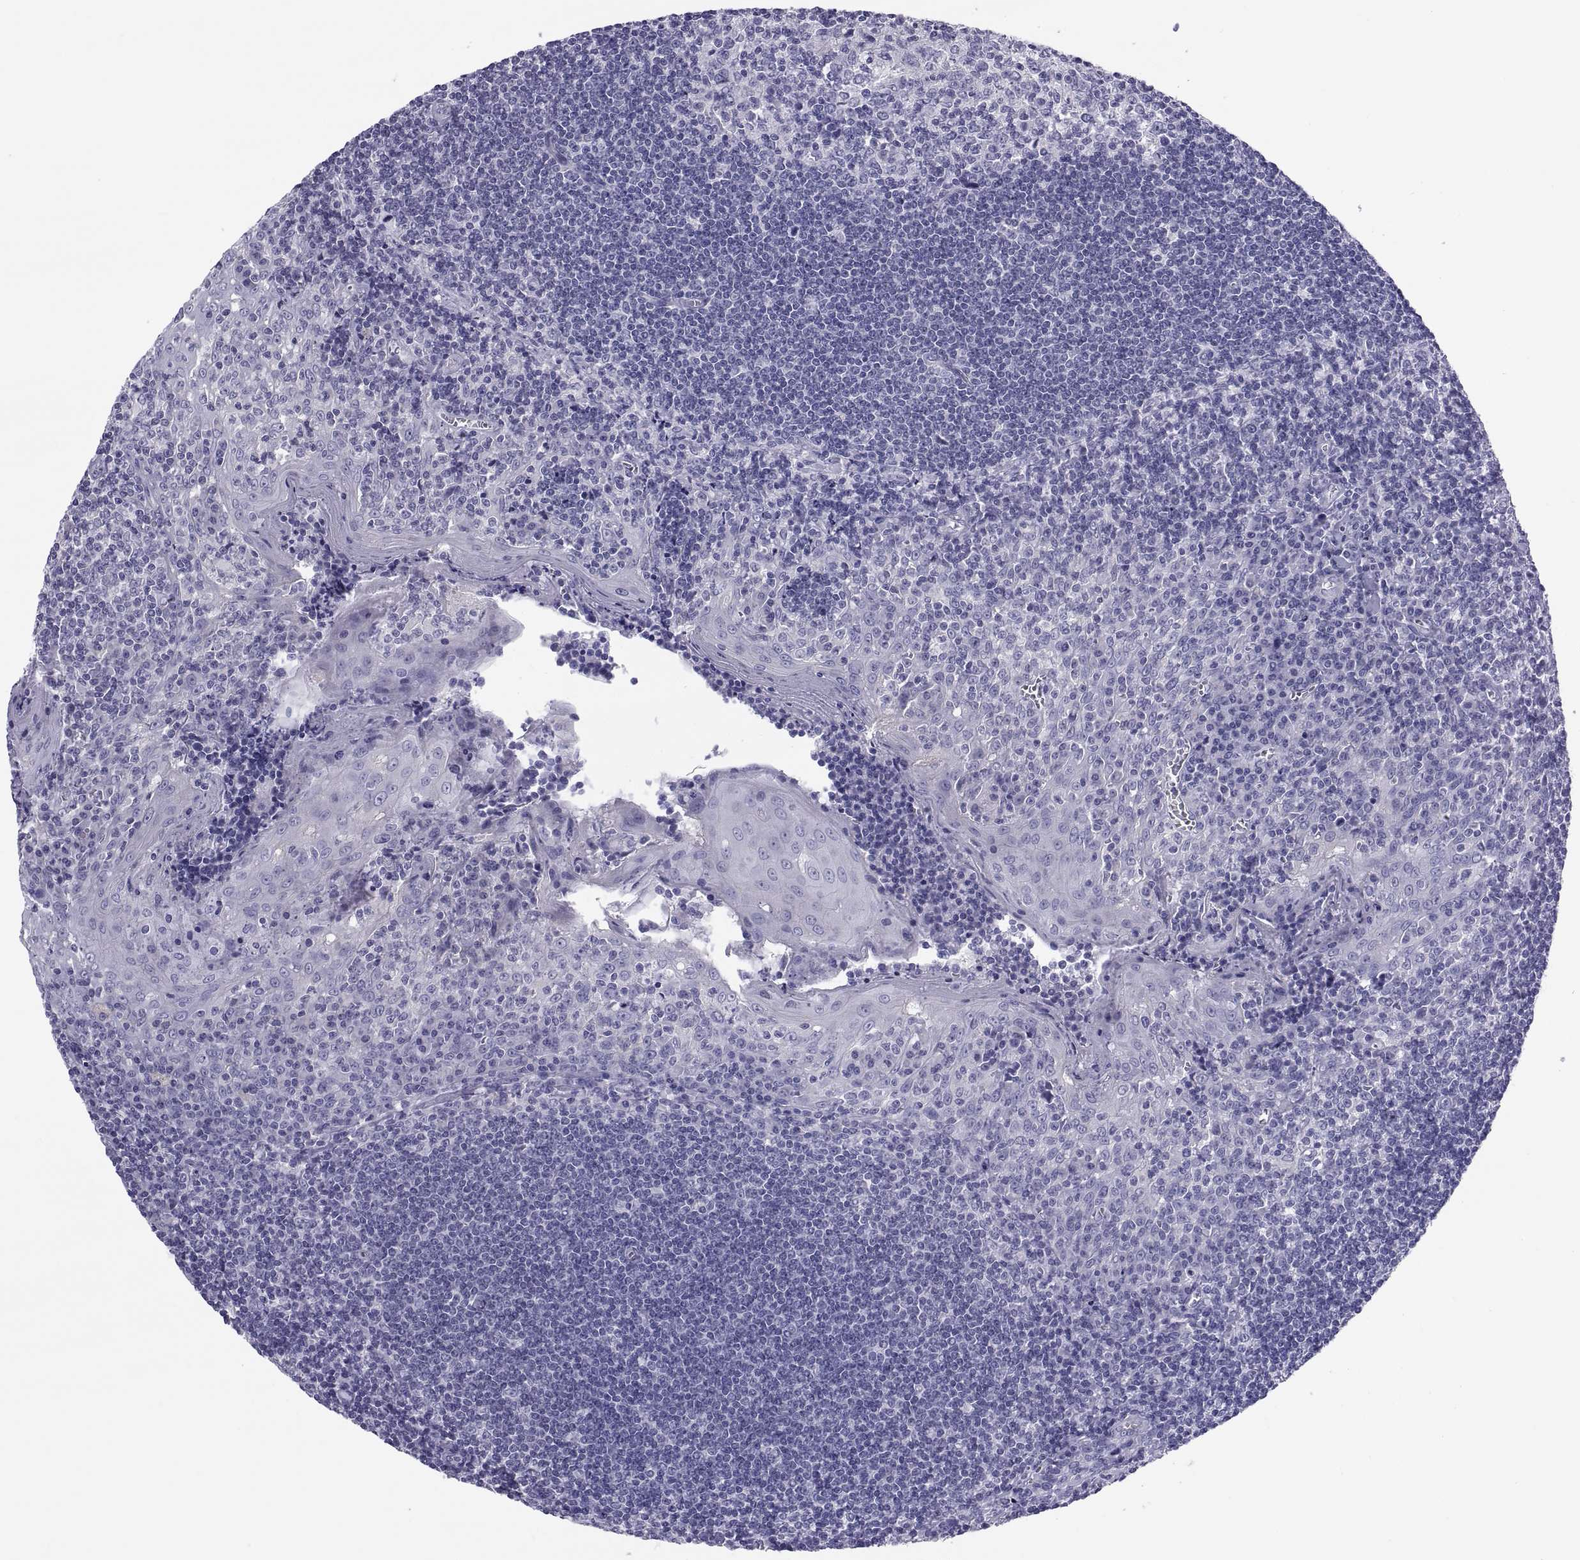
{"staining": {"intensity": "negative", "quantity": "none", "location": "none"}, "tissue": "tonsil", "cell_type": "Germinal center cells", "image_type": "normal", "snomed": [{"axis": "morphology", "description": "Normal tissue, NOS"}, {"axis": "topography", "description": "Tonsil"}], "caption": "Immunohistochemical staining of benign human tonsil displays no significant positivity in germinal center cells. (DAB IHC visualized using brightfield microscopy, high magnification).", "gene": "RNASE12", "patient": {"sex": "male", "age": 33}}